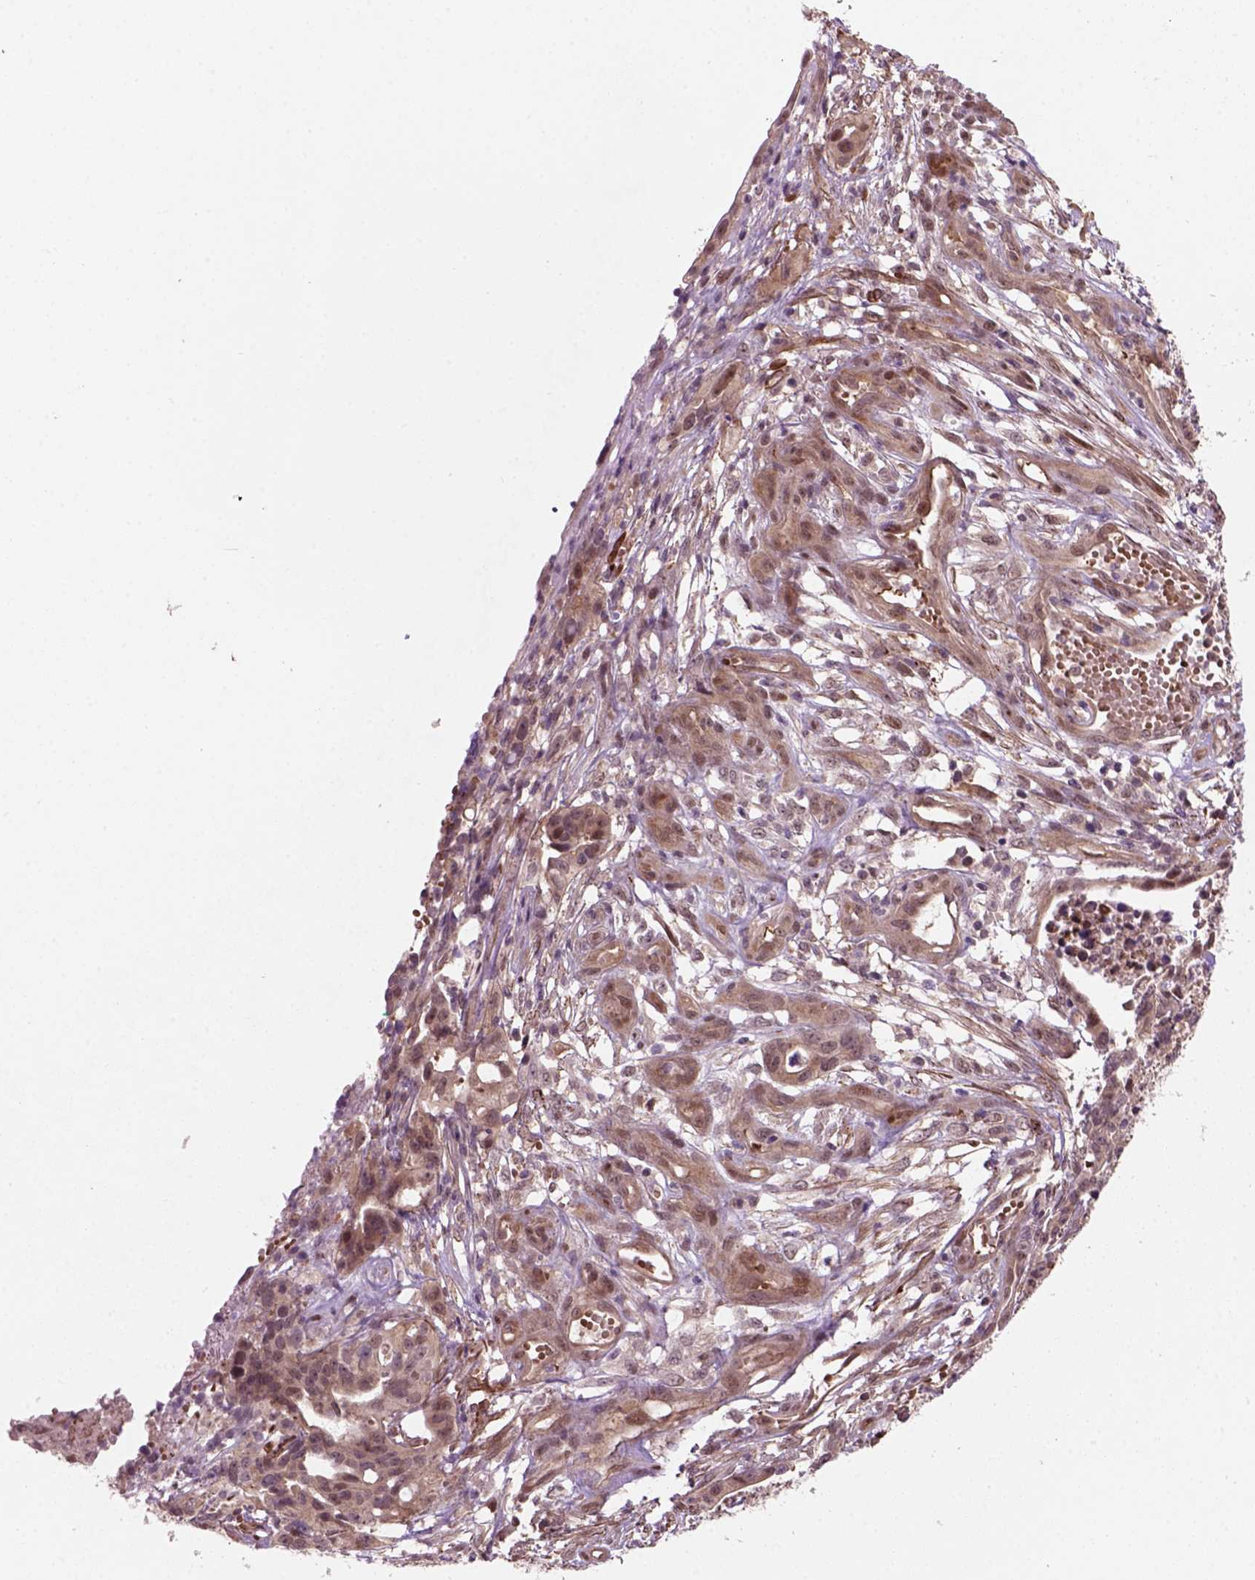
{"staining": {"intensity": "moderate", "quantity": "<25%", "location": "cytoplasmic/membranous,nuclear"}, "tissue": "stomach cancer", "cell_type": "Tumor cells", "image_type": "cancer", "snomed": [{"axis": "morphology", "description": "Adenocarcinoma, NOS"}, {"axis": "topography", "description": "Stomach, upper"}], "caption": "This is an image of immunohistochemistry (IHC) staining of stomach cancer, which shows moderate staining in the cytoplasmic/membranous and nuclear of tumor cells.", "gene": "PSMD11", "patient": {"sex": "female", "age": 67}}